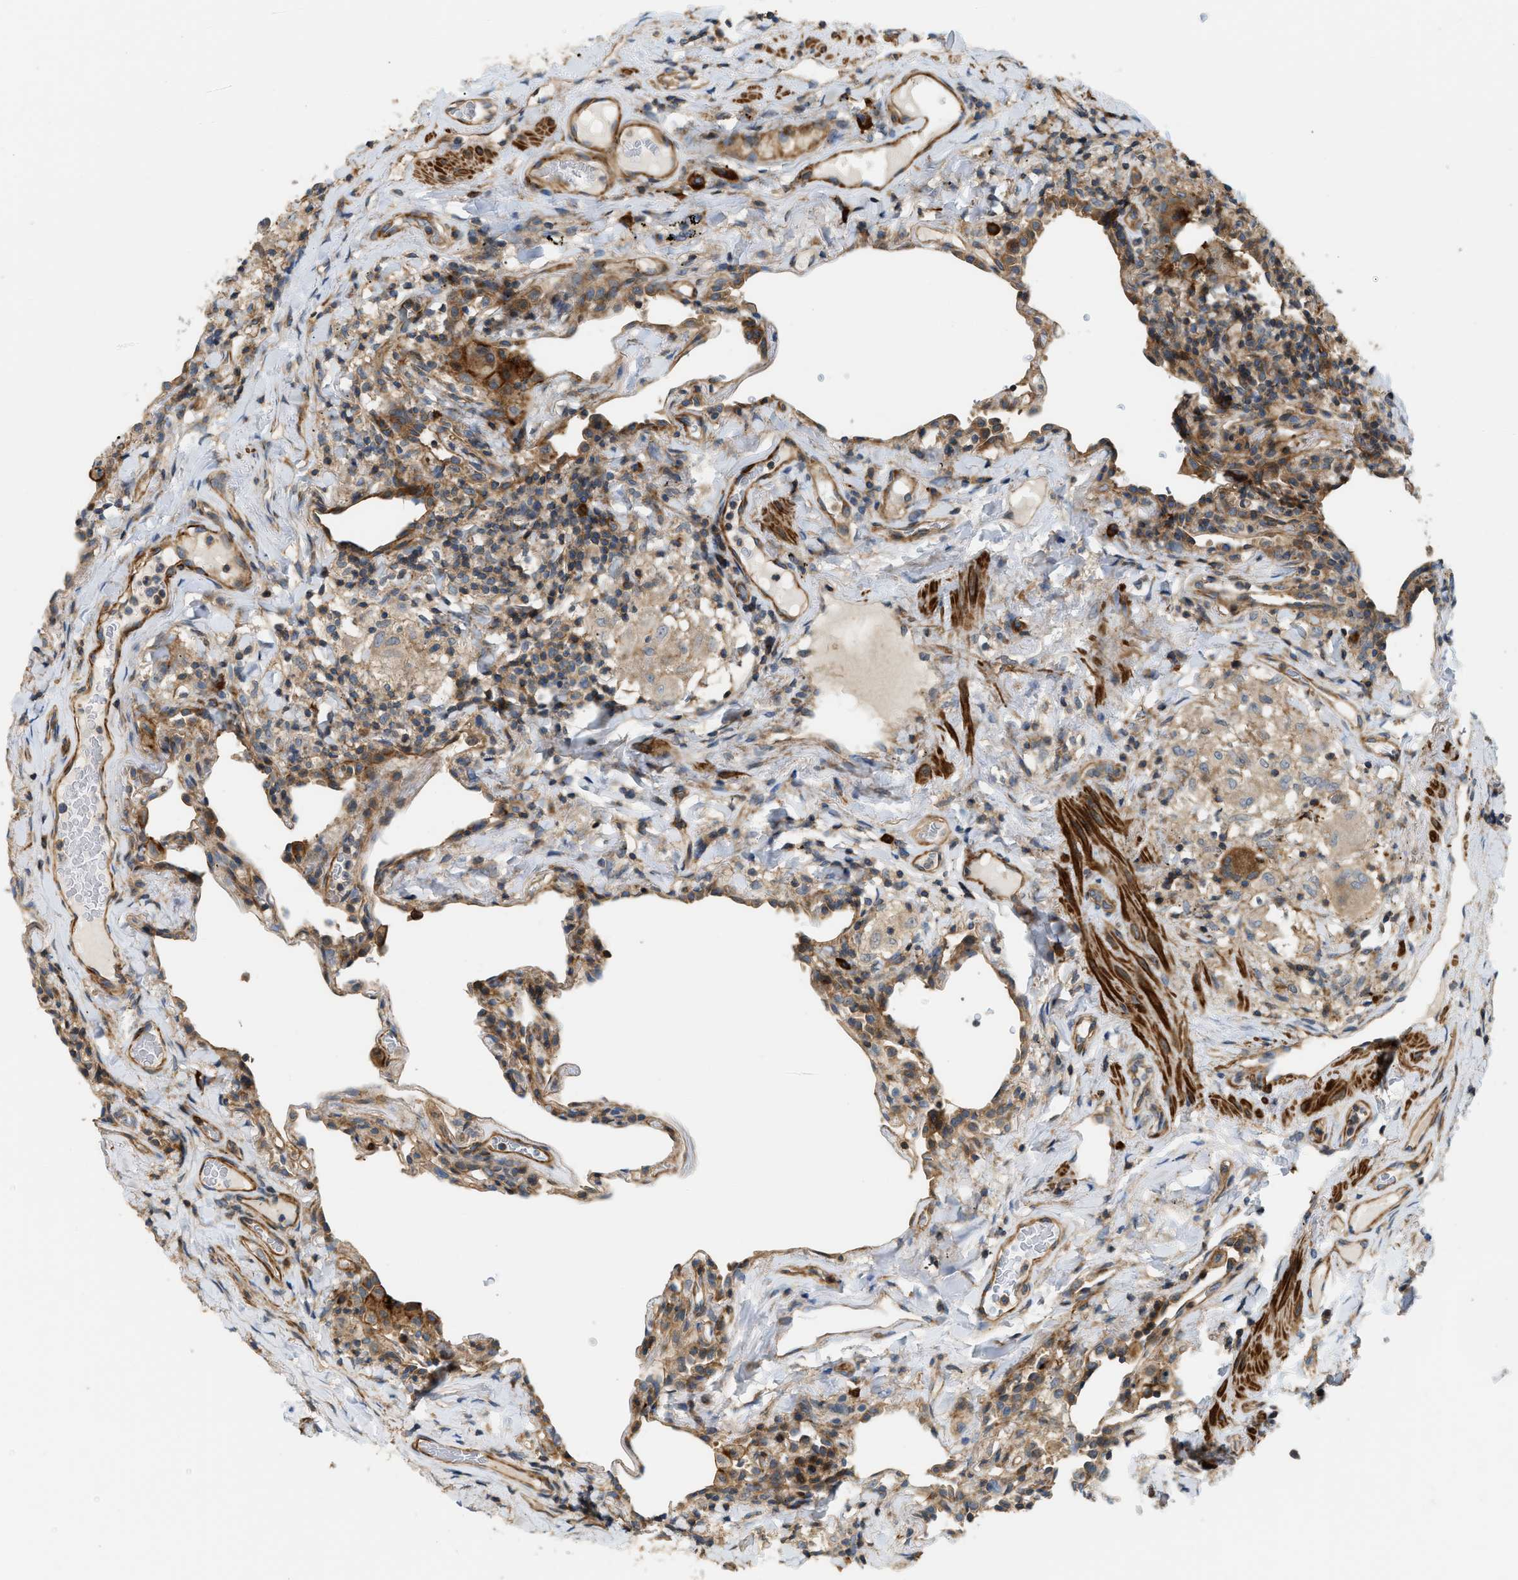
{"staining": {"intensity": "moderate", "quantity": "25%-75%", "location": "cytoplasmic/membranous"}, "tissue": "lung", "cell_type": "Alveolar cells", "image_type": "normal", "snomed": [{"axis": "morphology", "description": "Normal tissue, NOS"}, {"axis": "topography", "description": "Lung"}], "caption": "DAB (3,3'-diaminobenzidine) immunohistochemical staining of benign lung displays moderate cytoplasmic/membranous protein positivity in approximately 25%-75% of alveolar cells. (DAB (3,3'-diaminobenzidine) IHC with brightfield microscopy, high magnification).", "gene": "BTN3A2", "patient": {"sex": "male", "age": 59}}